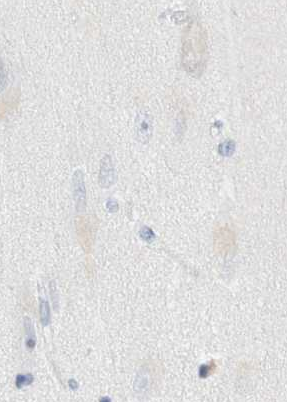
{"staining": {"intensity": "negative", "quantity": "none", "location": "none"}, "tissue": "hippocampus", "cell_type": "Glial cells", "image_type": "normal", "snomed": [{"axis": "morphology", "description": "Normal tissue, NOS"}, {"axis": "topography", "description": "Hippocampus"}], "caption": "DAB (3,3'-diaminobenzidine) immunohistochemical staining of unremarkable human hippocampus demonstrates no significant expression in glial cells.", "gene": "ARG1", "patient": {"sex": "female", "age": 54}}